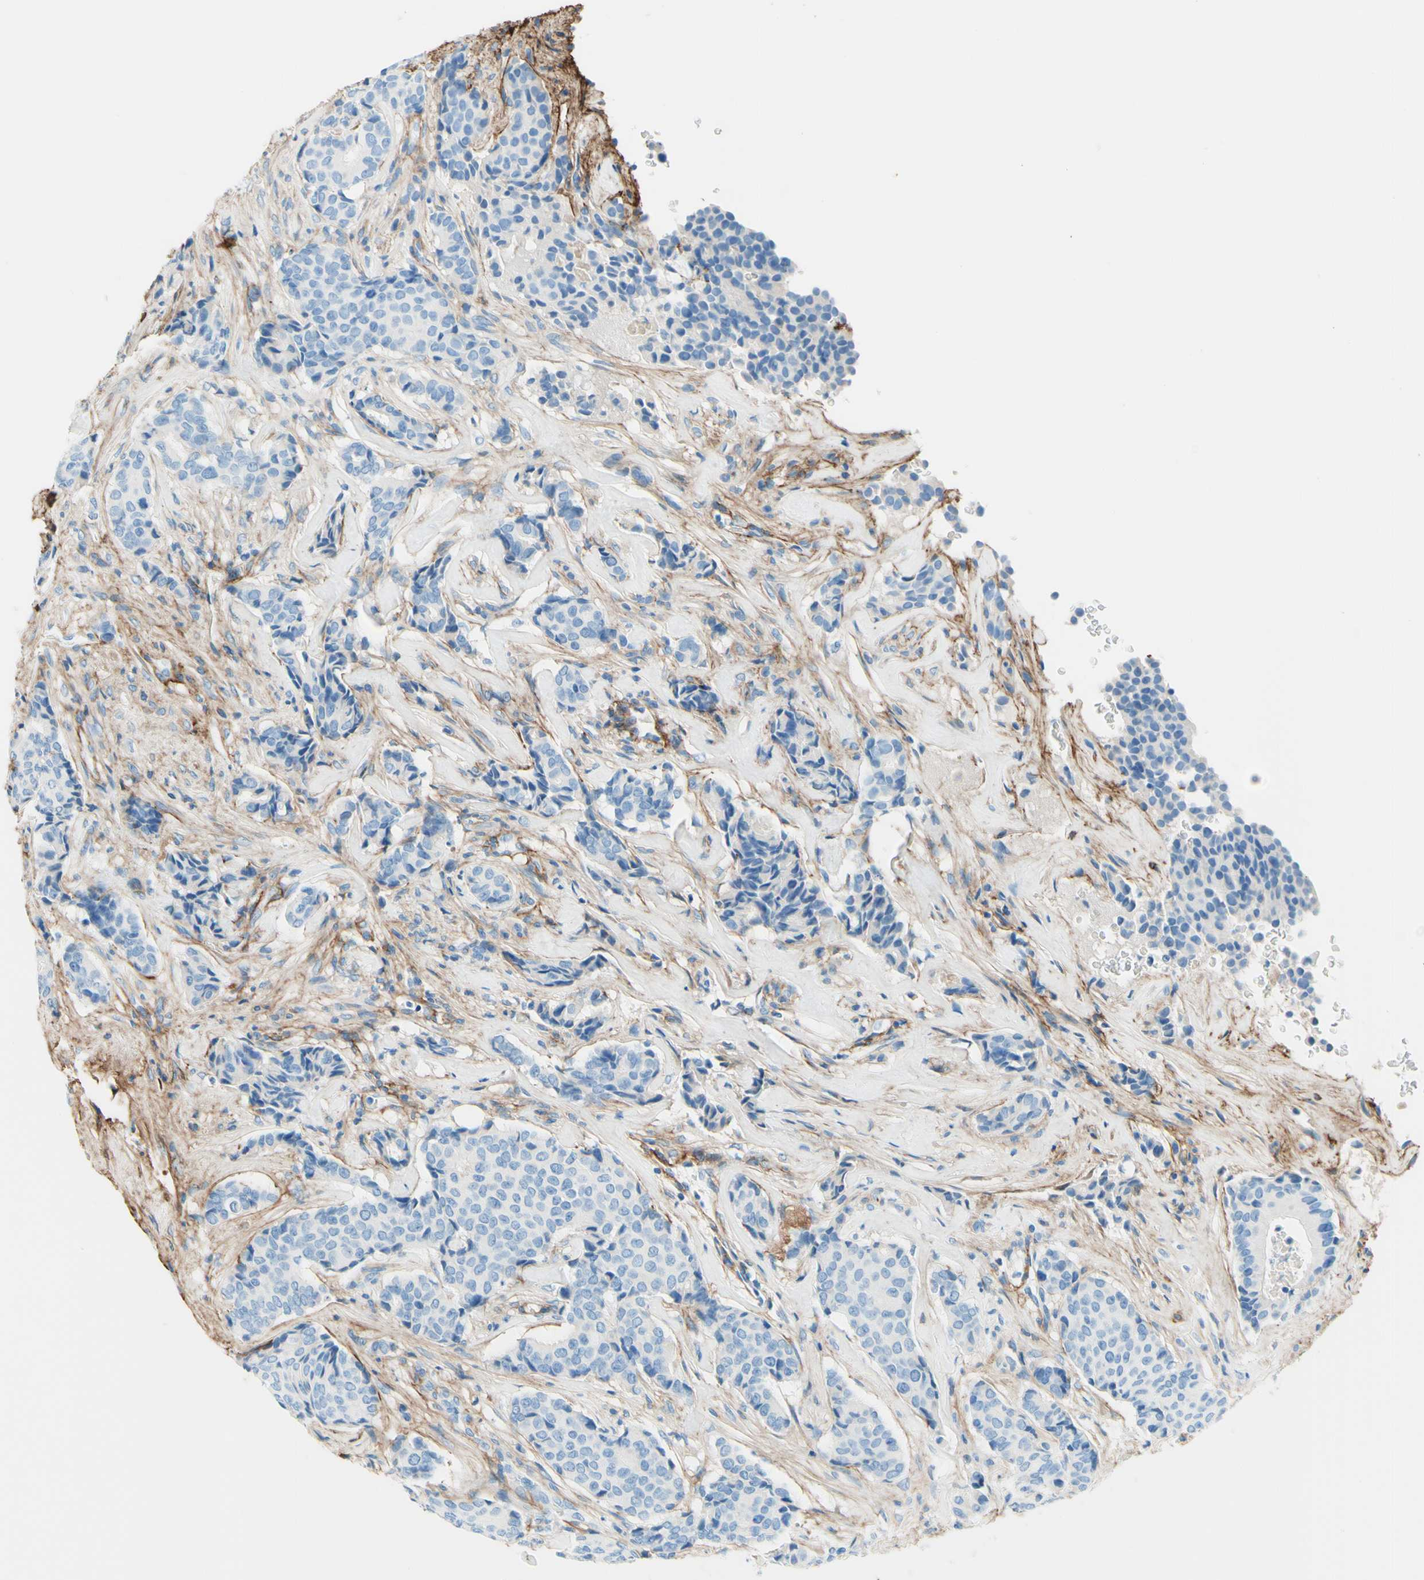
{"staining": {"intensity": "negative", "quantity": "none", "location": "none"}, "tissue": "breast cancer", "cell_type": "Tumor cells", "image_type": "cancer", "snomed": [{"axis": "morphology", "description": "Duct carcinoma"}, {"axis": "topography", "description": "Breast"}], "caption": "Immunohistochemistry of breast cancer reveals no expression in tumor cells.", "gene": "MFAP5", "patient": {"sex": "female", "age": 75}}